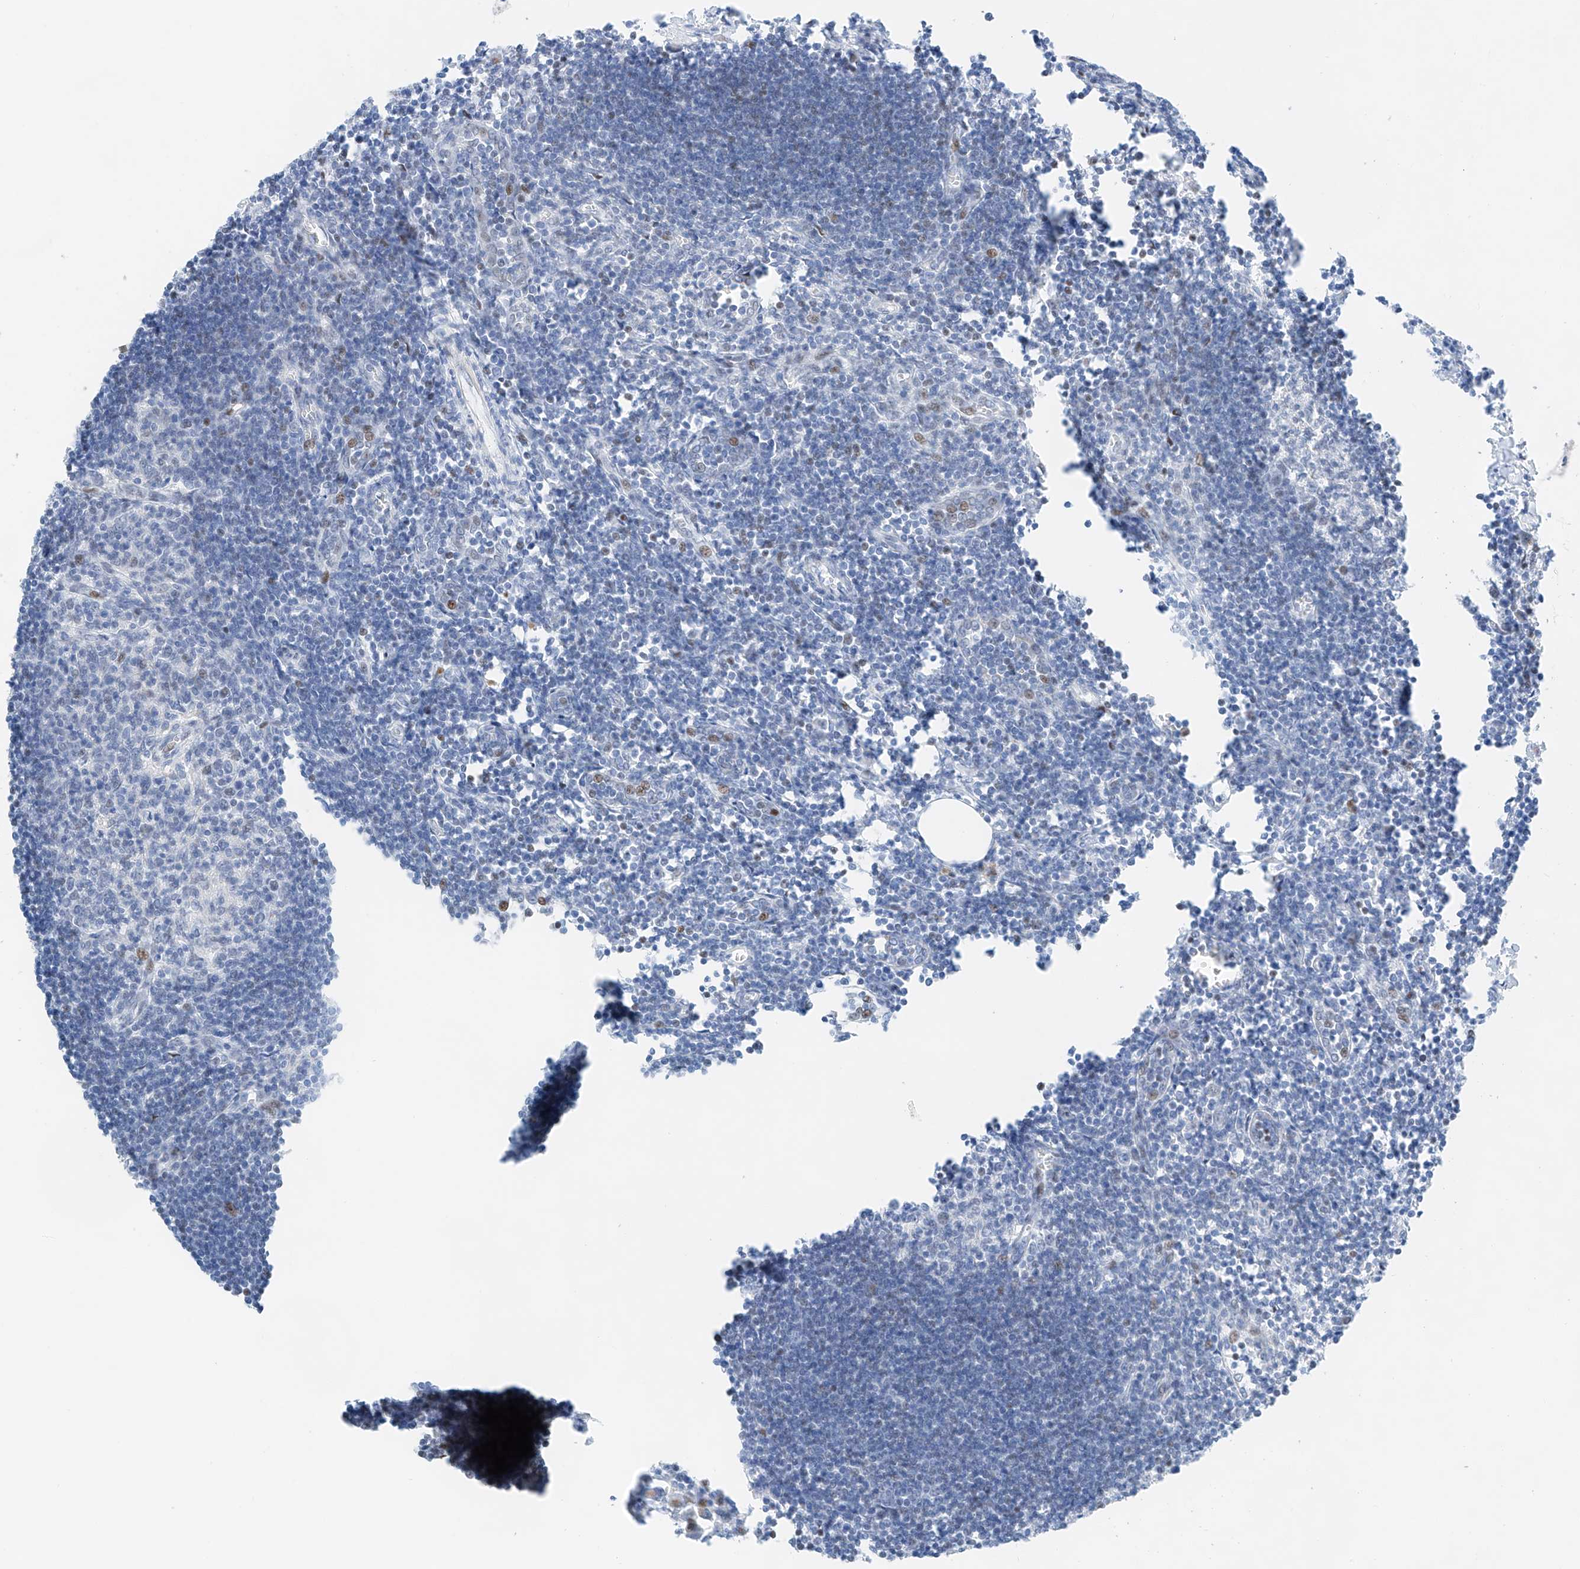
{"staining": {"intensity": "weak", "quantity": "<25%", "location": "nuclear"}, "tissue": "lymph node", "cell_type": "Germinal center cells", "image_type": "normal", "snomed": [{"axis": "morphology", "description": "Normal tissue, NOS"}, {"axis": "morphology", "description": "Malignant melanoma, Metastatic site"}, {"axis": "topography", "description": "Lymph node"}], "caption": "A photomicrograph of human lymph node is negative for staining in germinal center cells.", "gene": "NT5C3B", "patient": {"sex": "male", "age": 41}}